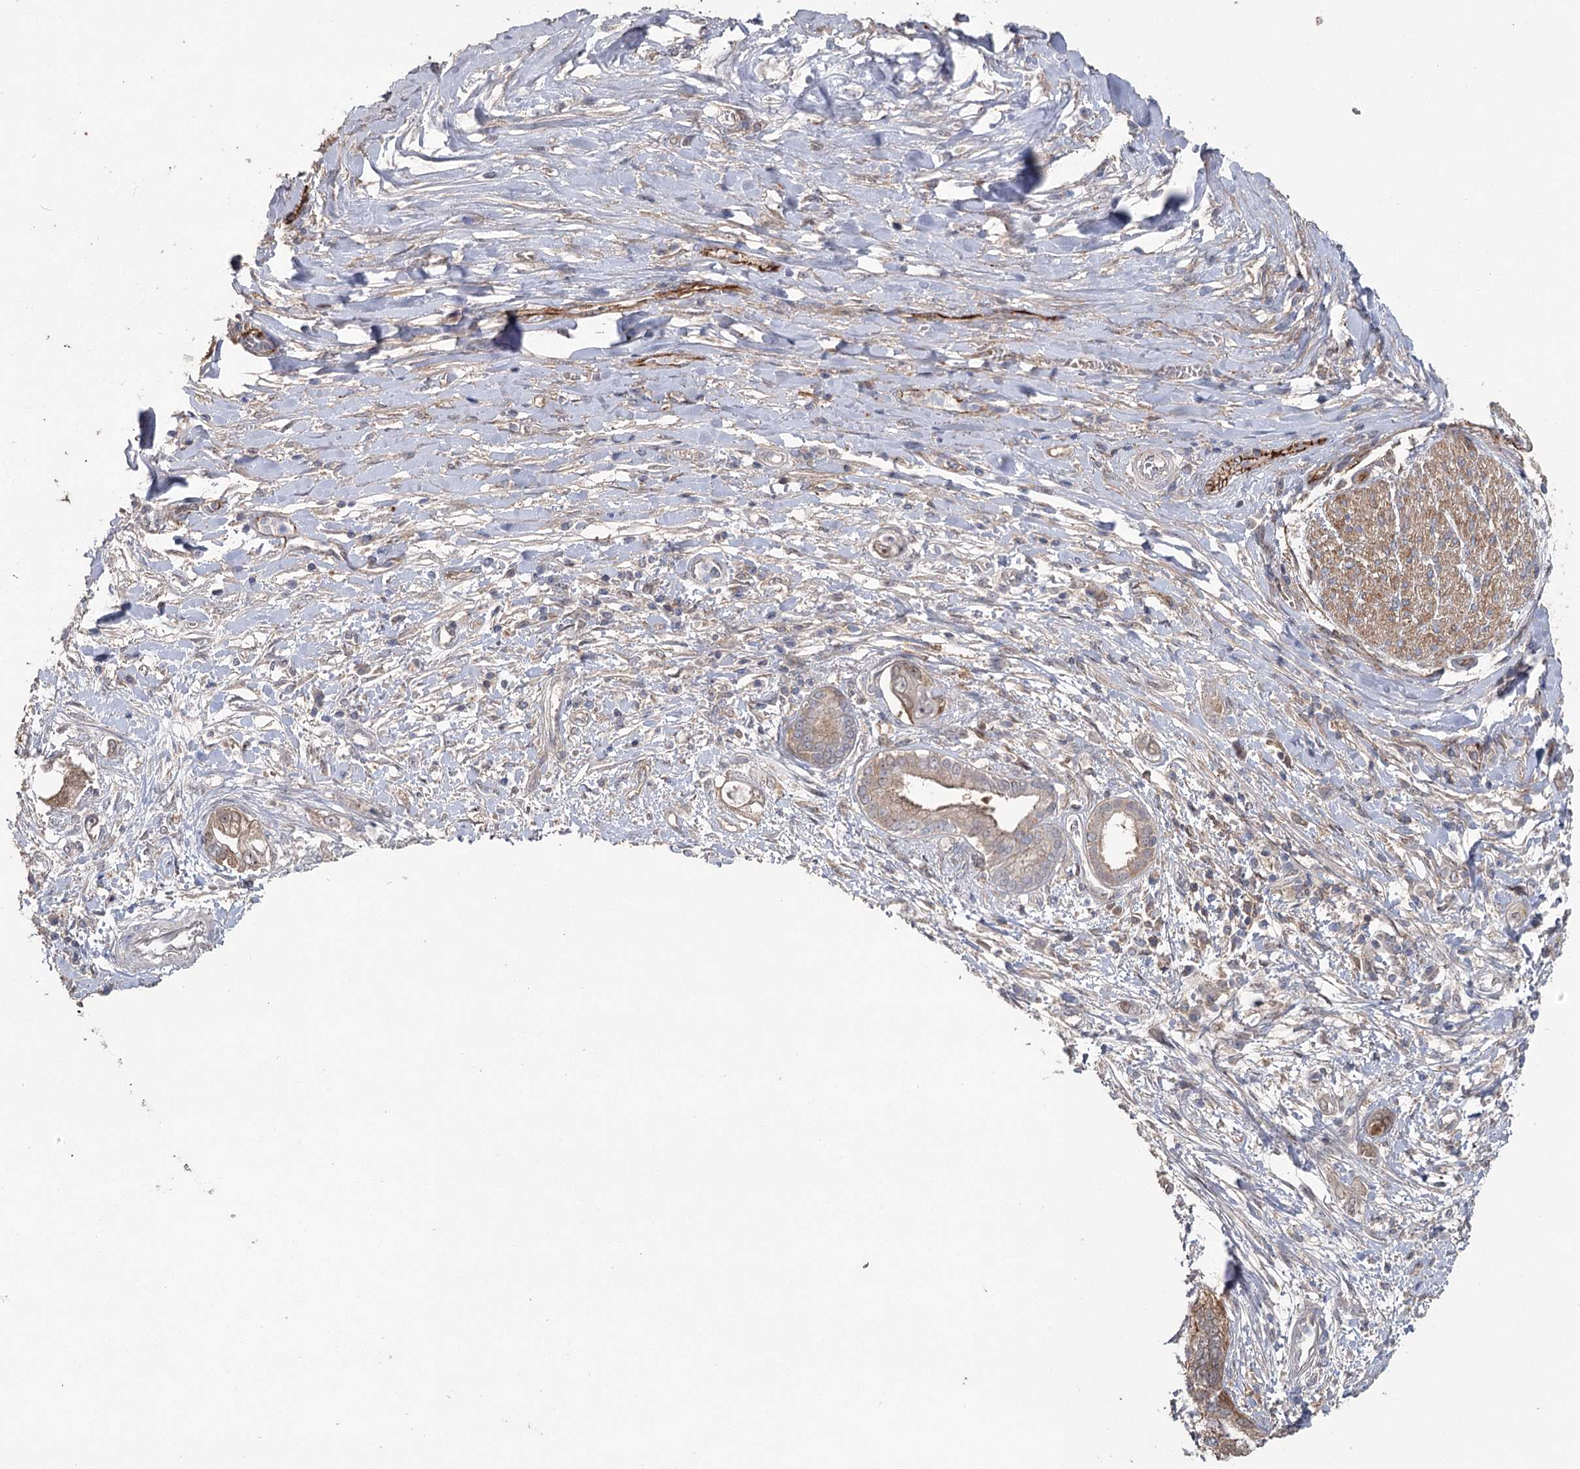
{"staining": {"intensity": "moderate", "quantity": "25%-75%", "location": "cytoplasmic/membranous"}, "tissue": "pancreatic cancer", "cell_type": "Tumor cells", "image_type": "cancer", "snomed": [{"axis": "morphology", "description": "Inflammation, NOS"}, {"axis": "morphology", "description": "Adenocarcinoma, NOS"}, {"axis": "topography", "description": "Pancreas"}], "caption": "Protein expression analysis of pancreatic adenocarcinoma shows moderate cytoplasmic/membranous expression in about 25%-75% of tumor cells.", "gene": "MAP3K13", "patient": {"sex": "female", "age": 56}}